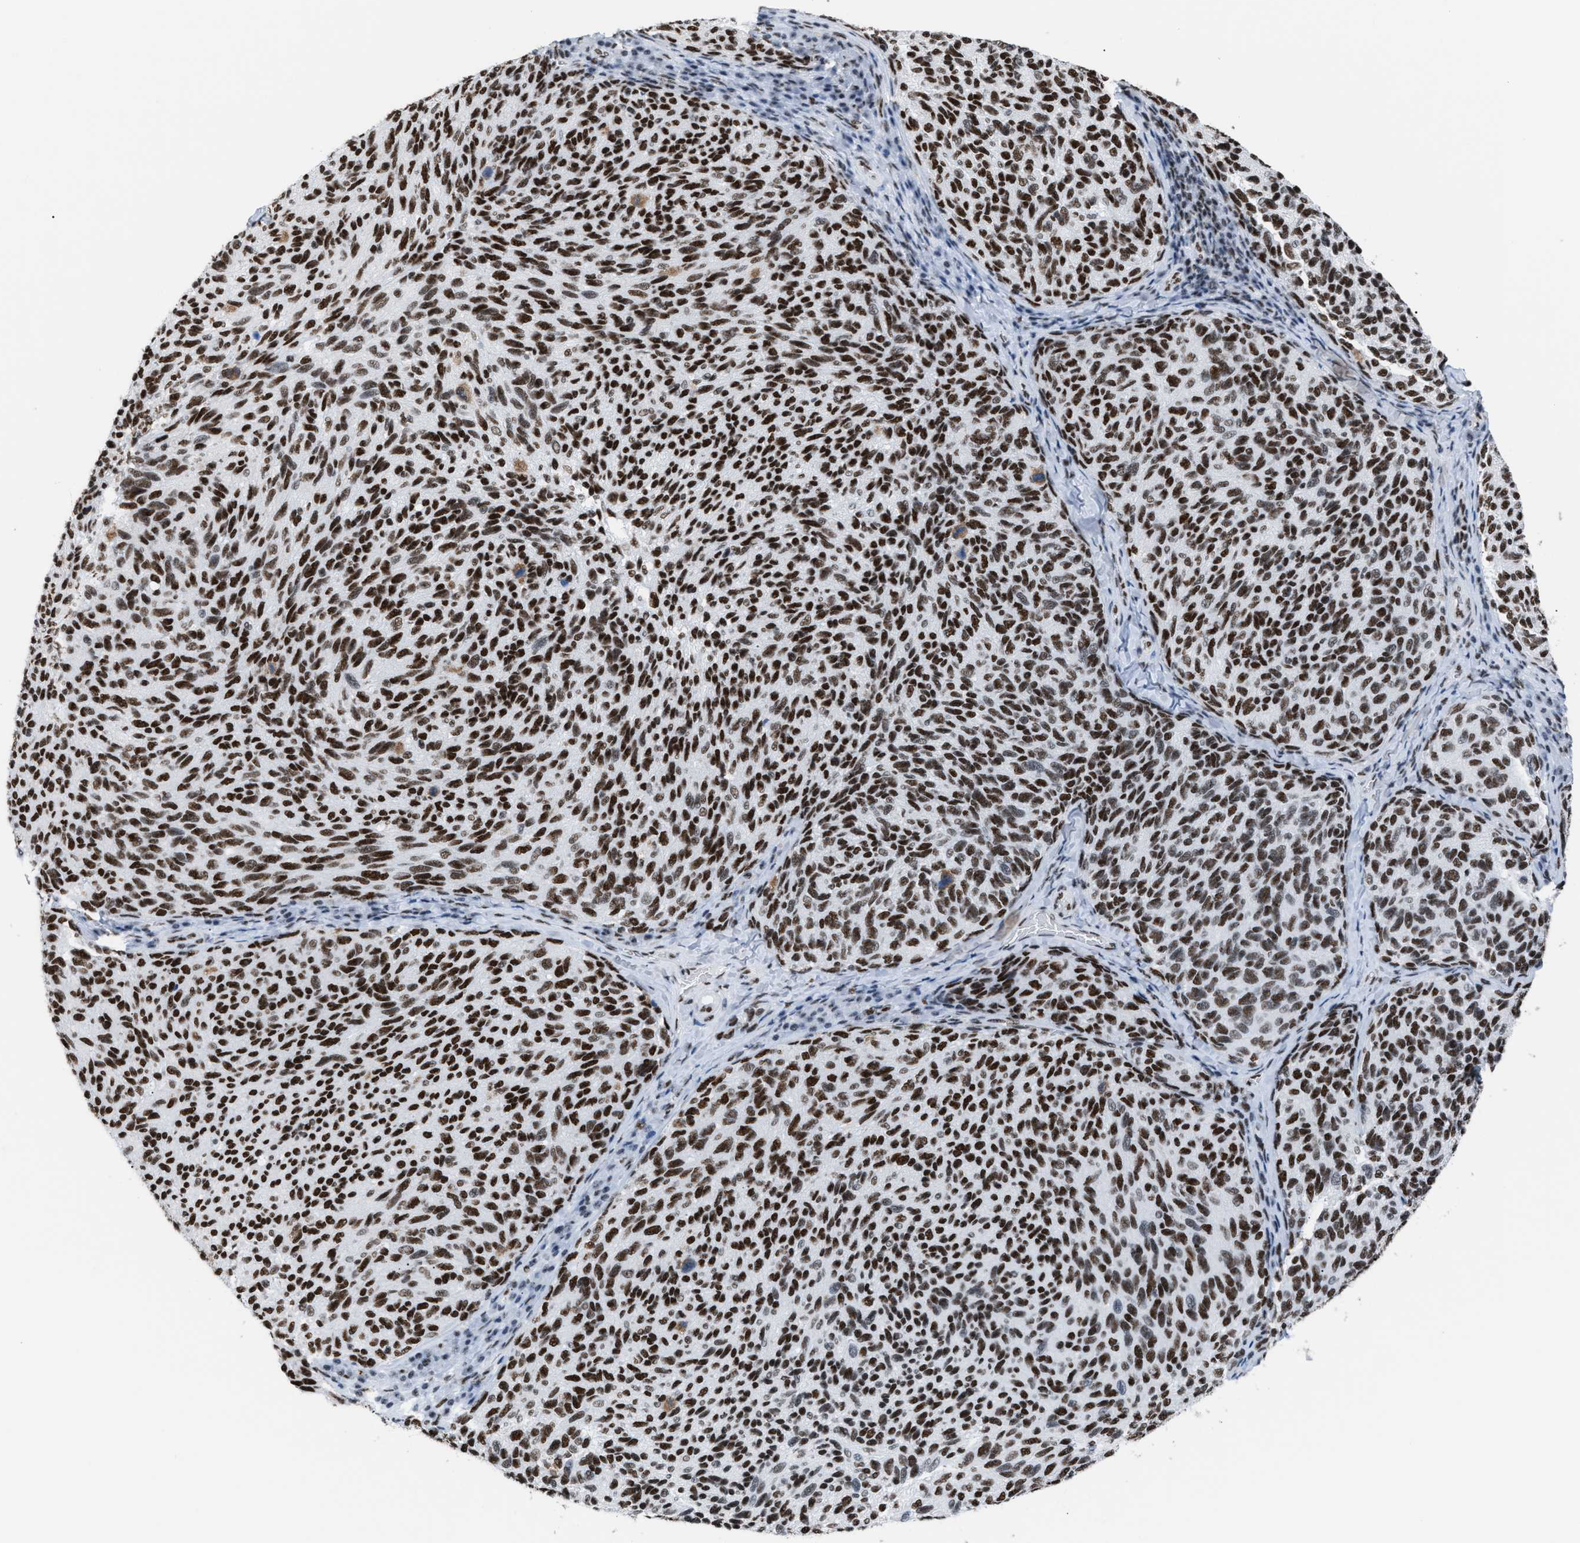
{"staining": {"intensity": "strong", "quantity": ">75%", "location": "nuclear"}, "tissue": "melanoma", "cell_type": "Tumor cells", "image_type": "cancer", "snomed": [{"axis": "morphology", "description": "Malignant melanoma, NOS"}, {"axis": "topography", "description": "Skin"}], "caption": "Protein expression analysis of melanoma demonstrates strong nuclear expression in about >75% of tumor cells. The protein of interest is stained brown, and the nuclei are stained in blue (DAB (3,3'-diaminobenzidine) IHC with brightfield microscopy, high magnification).", "gene": "CCAR2", "patient": {"sex": "female", "age": 73}}